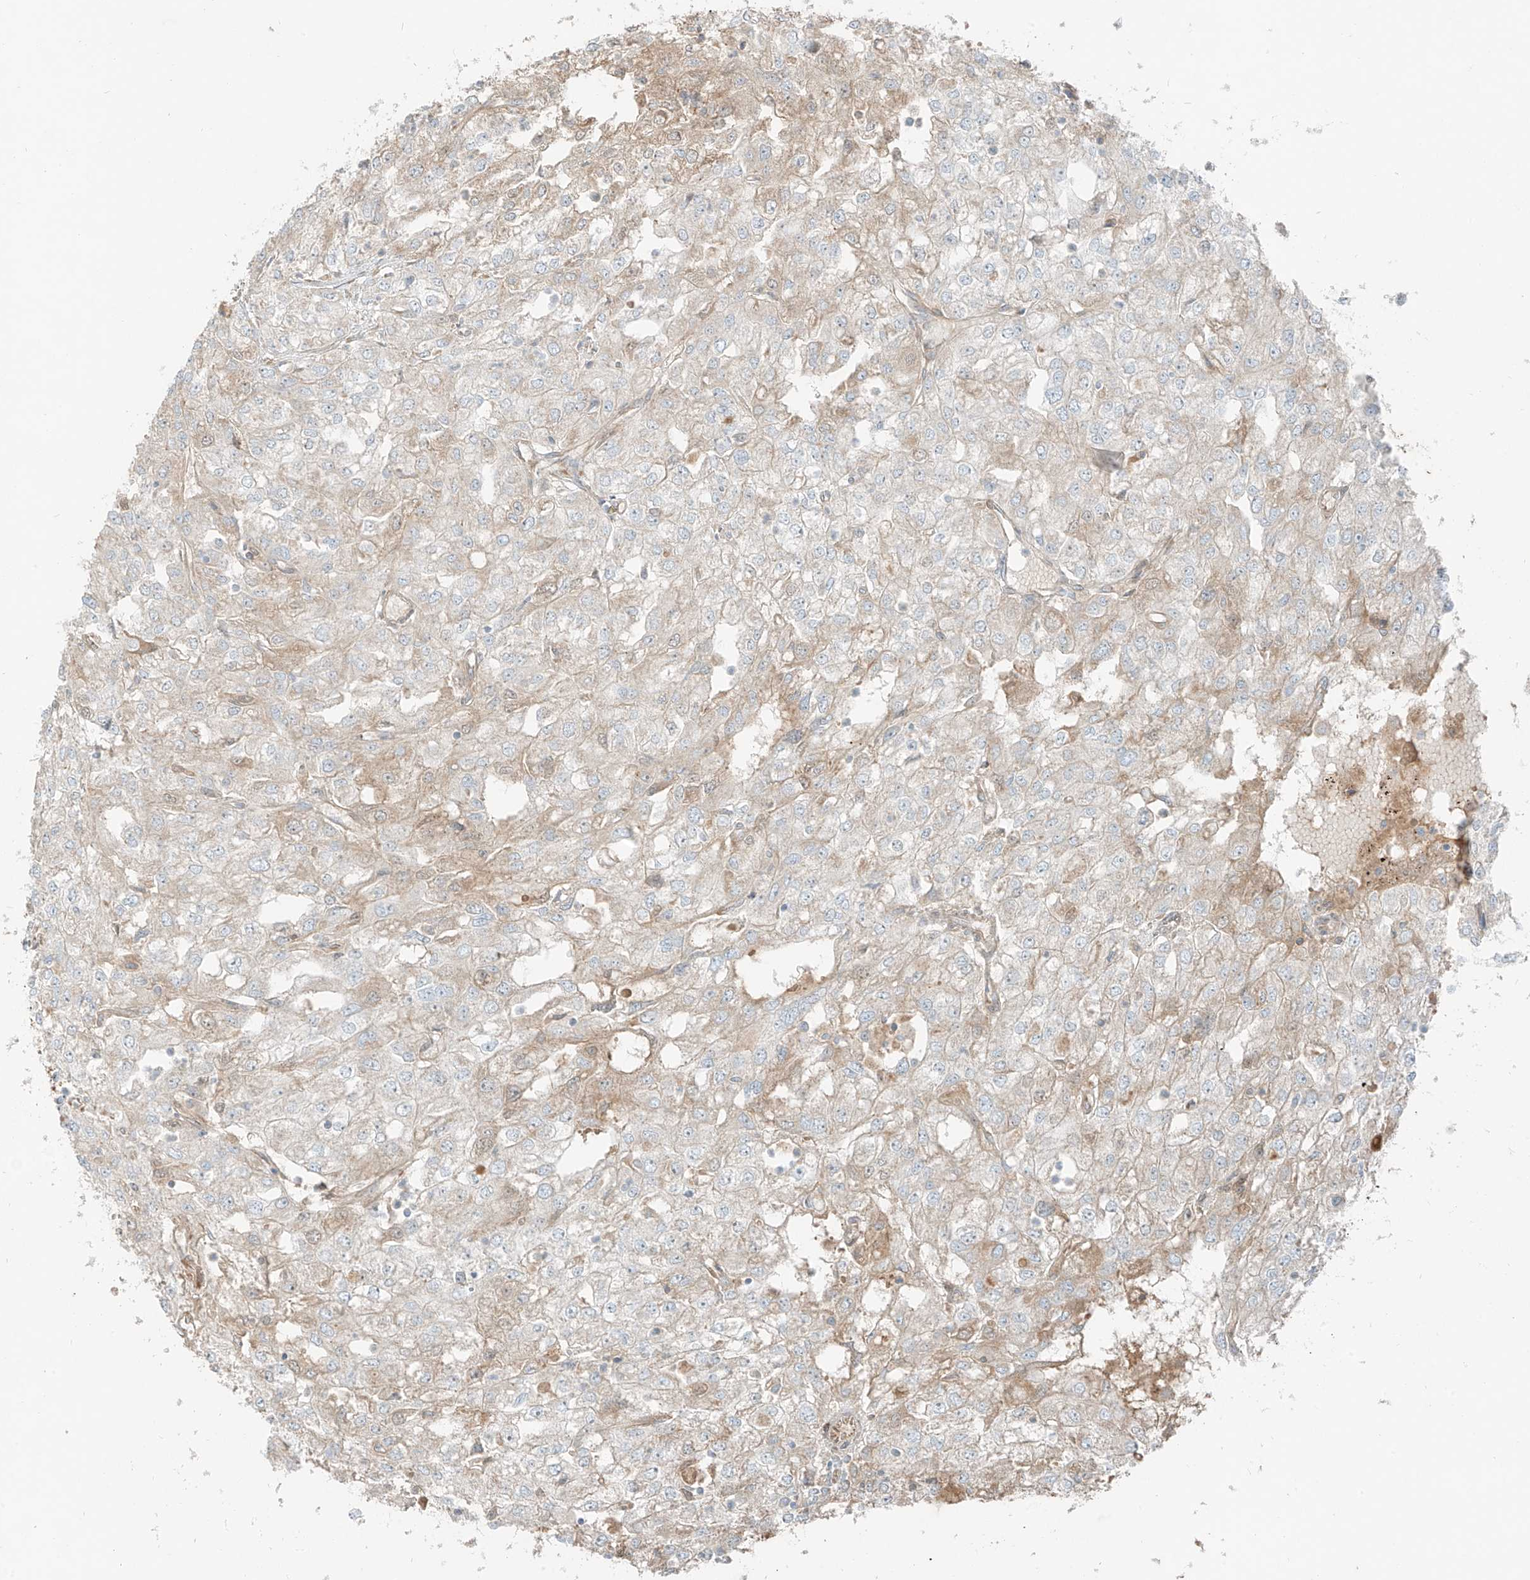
{"staining": {"intensity": "weak", "quantity": "<25%", "location": "cytoplasmic/membranous"}, "tissue": "renal cancer", "cell_type": "Tumor cells", "image_type": "cancer", "snomed": [{"axis": "morphology", "description": "Adenocarcinoma, NOS"}, {"axis": "topography", "description": "Kidney"}], "caption": "A photomicrograph of renal cancer (adenocarcinoma) stained for a protein displays no brown staining in tumor cells.", "gene": "FSTL1", "patient": {"sex": "female", "age": 54}}